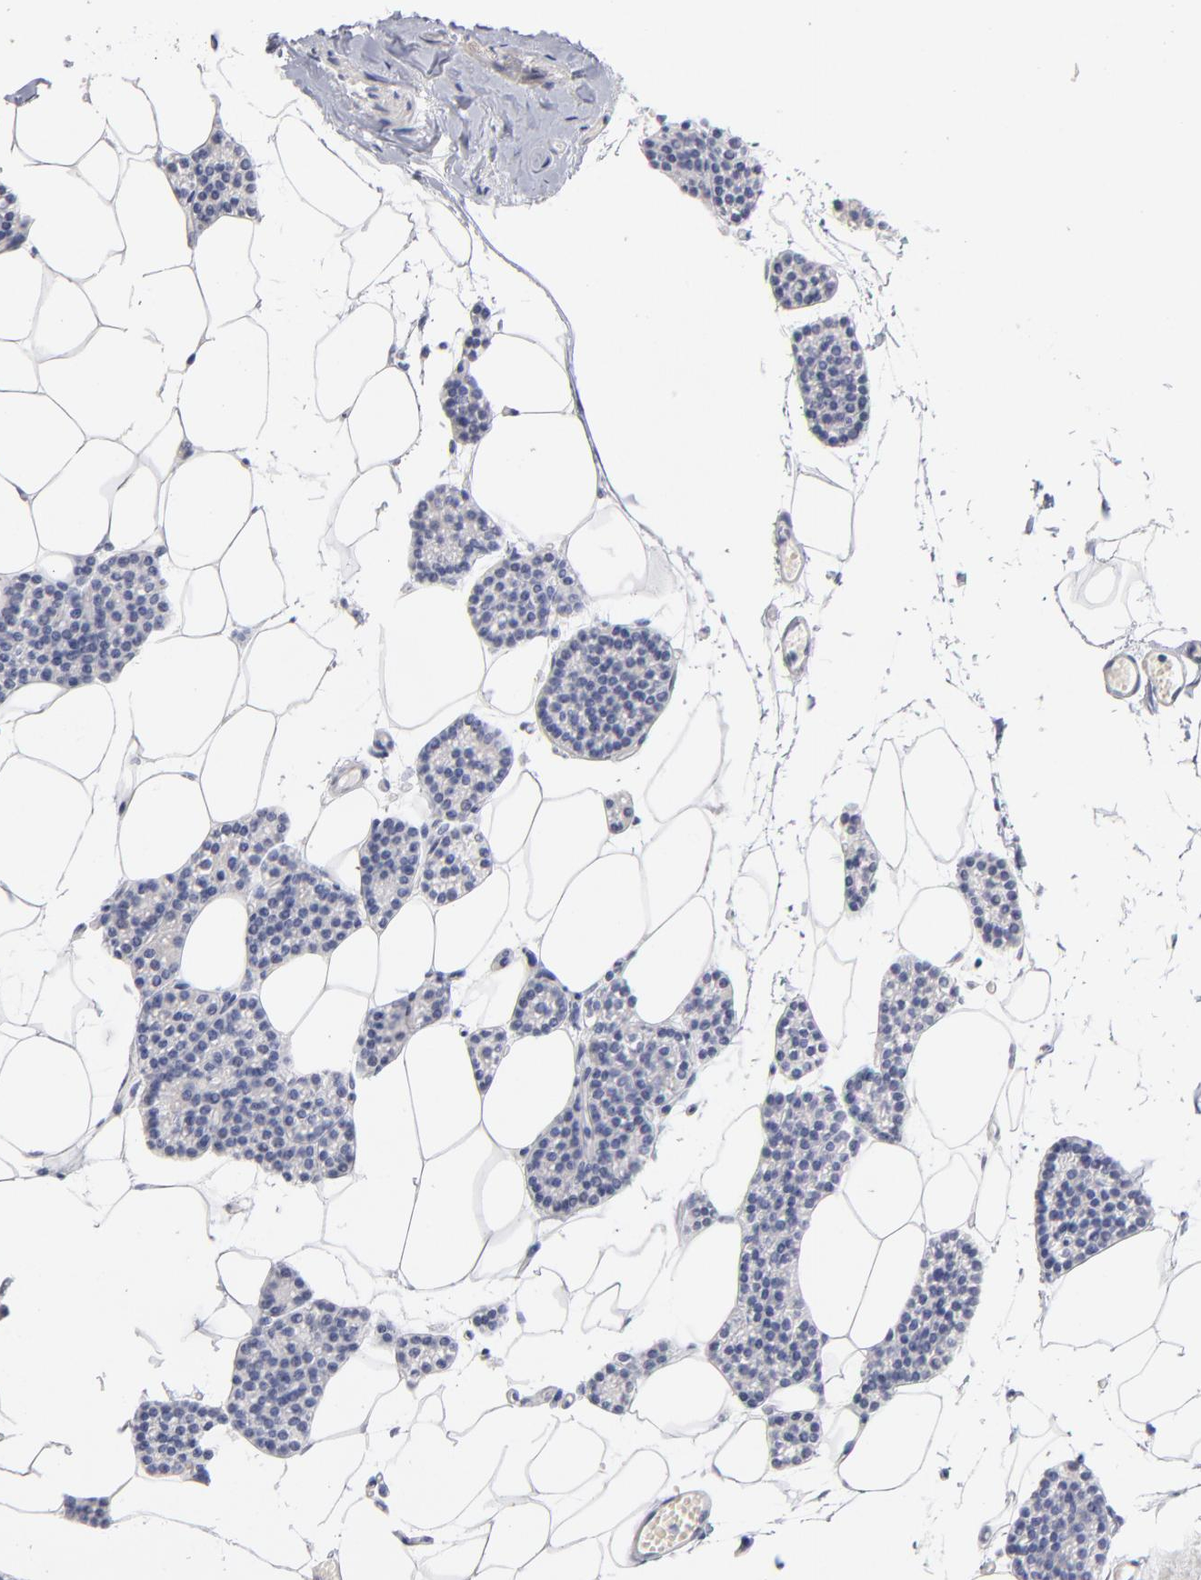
{"staining": {"intensity": "negative", "quantity": "none", "location": "none"}, "tissue": "parathyroid gland", "cell_type": "Glandular cells", "image_type": "normal", "snomed": [{"axis": "morphology", "description": "Normal tissue, NOS"}, {"axis": "topography", "description": "Parathyroid gland"}], "caption": "DAB (3,3'-diaminobenzidine) immunohistochemical staining of unremarkable human parathyroid gland displays no significant expression in glandular cells. (Brightfield microscopy of DAB IHC at high magnification).", "gene": "ARG1", "patient": {"sex": "female", "age": 66}}